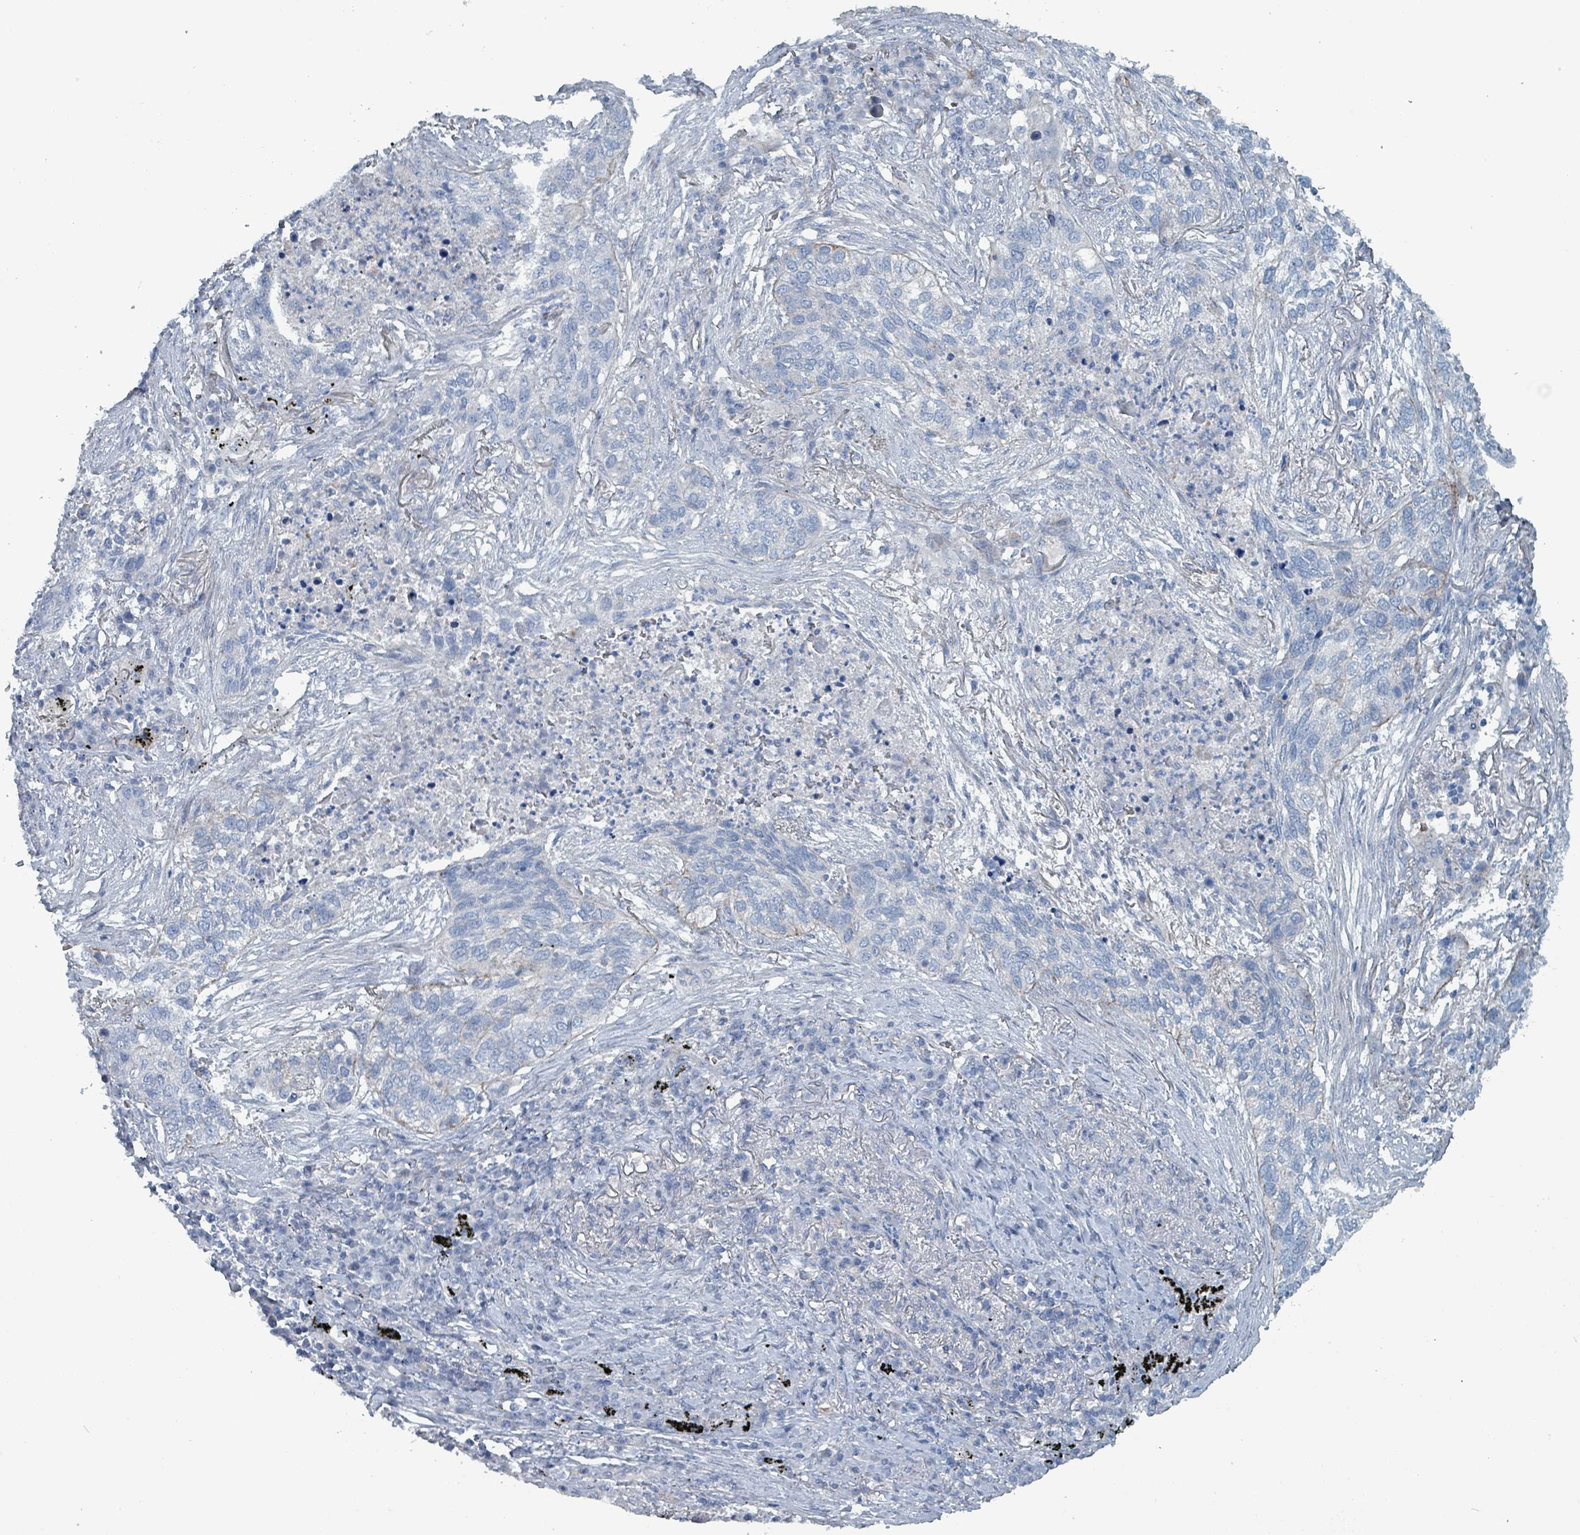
{"staining": {"intensity": "negative", "quantity": "none", "location": "none"}, "tissue": "lung cancer", "cell_type": "Tumor cells", "image_type": "cancer", "snomed": [{"axis": "morphology", "description": "Squamous cell carcinoma, NOS"}, {"axis": "topography", "description": "Lung"}], "caption": "High power microscopy image of an IHC histopathology image of lung cancer (squamous cell carcinoma), revealing no significant staining in tumor cells.", "gene": "TAAR5", "patient": {"sex": "female", "age": 63}}